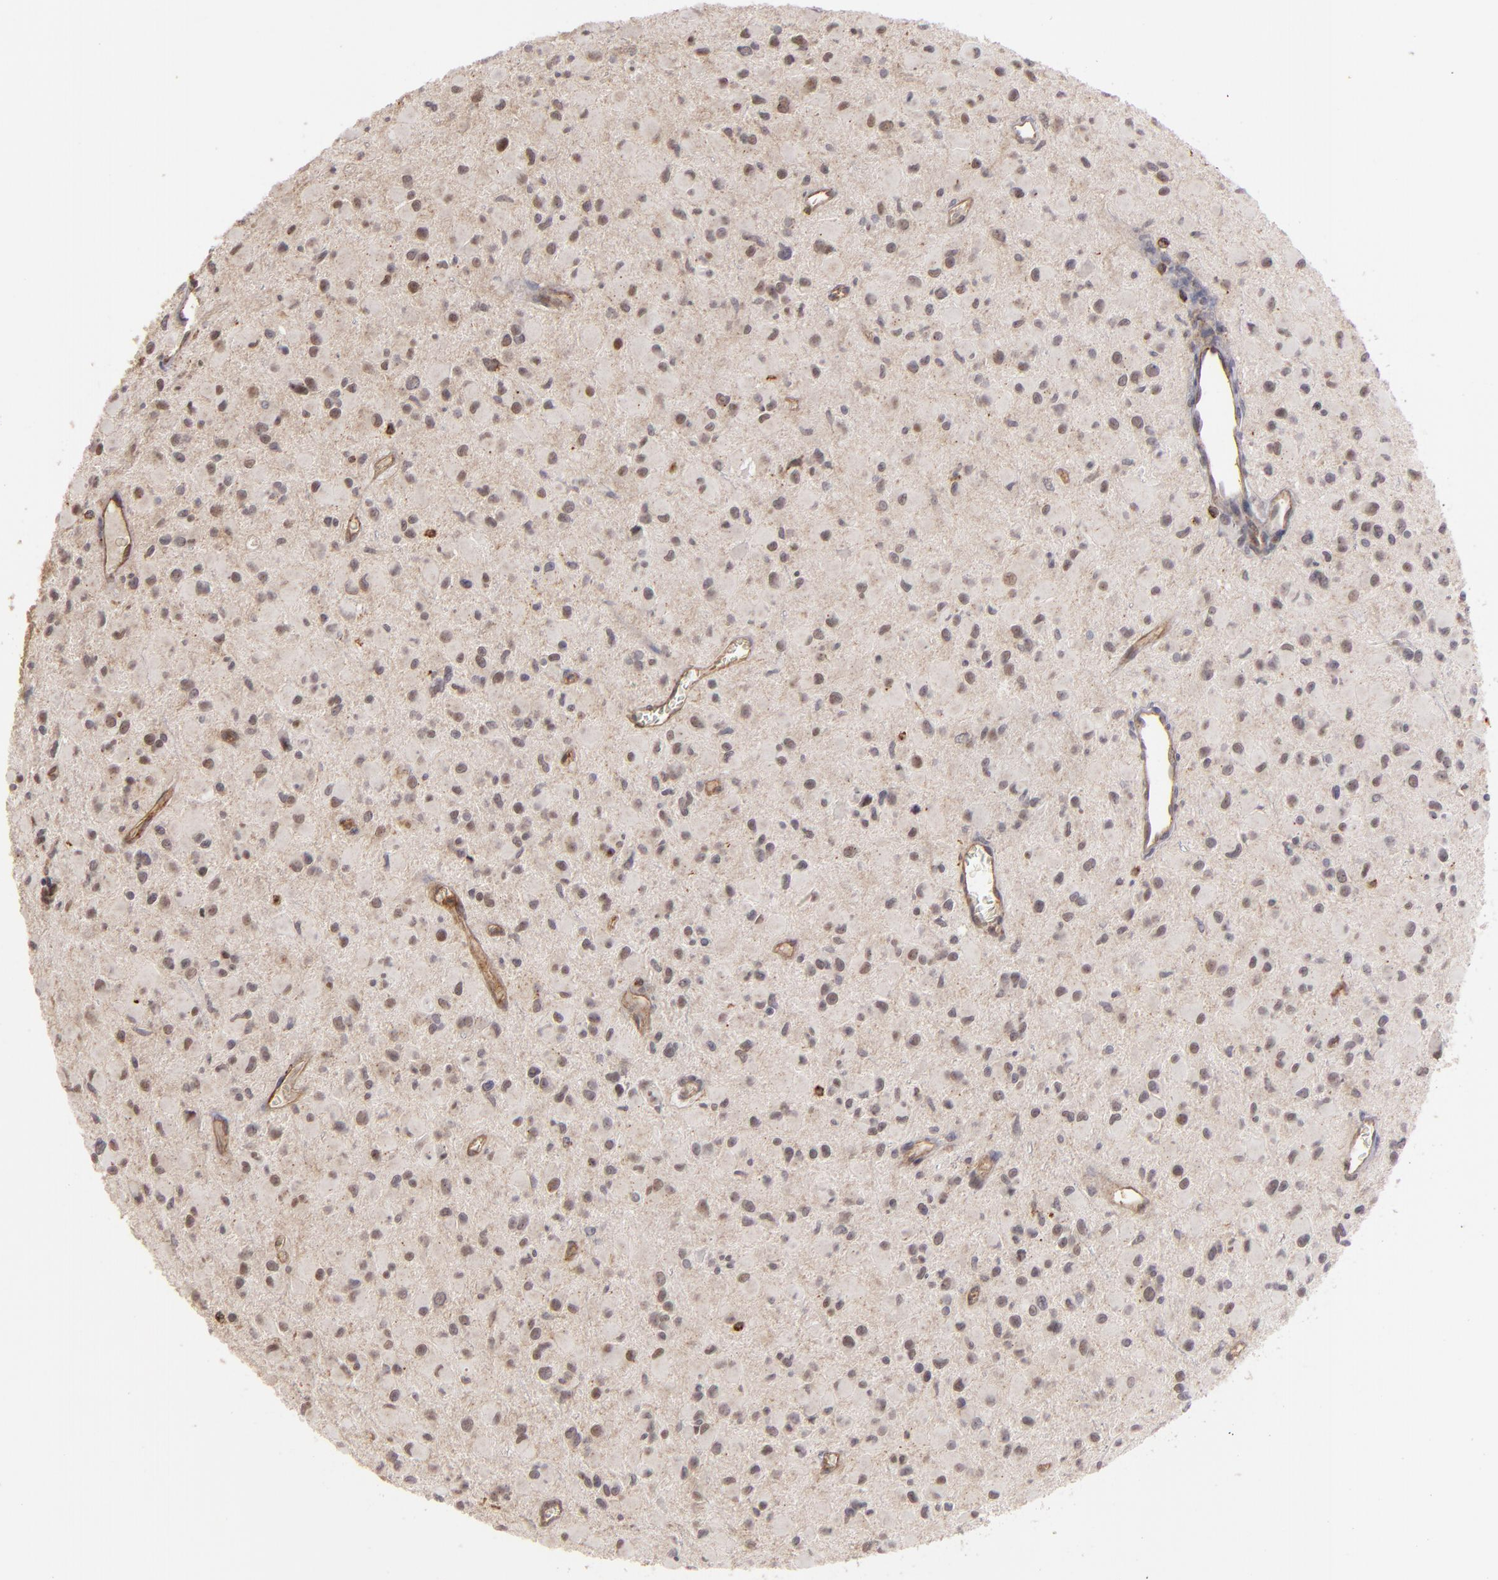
{"staining": {"intensity": "weak", "quantity": "25%-75%", "location": "nuclear"}, "tissue": "glioma", "cell_type": "Tumor cells", "image_type": "cancer", "snomed": [{"axis": "morphology", "description": "Glioma, malignant, Low grade"}, {"axis": "topography", "description": "Brain"}], "caption": "Tumor cells show low levels of weak nuclear positivity in approximately 25%-75% of cells in glioma.", "gene": "STX3", "patient": {"sex": "male", "age": 42}}